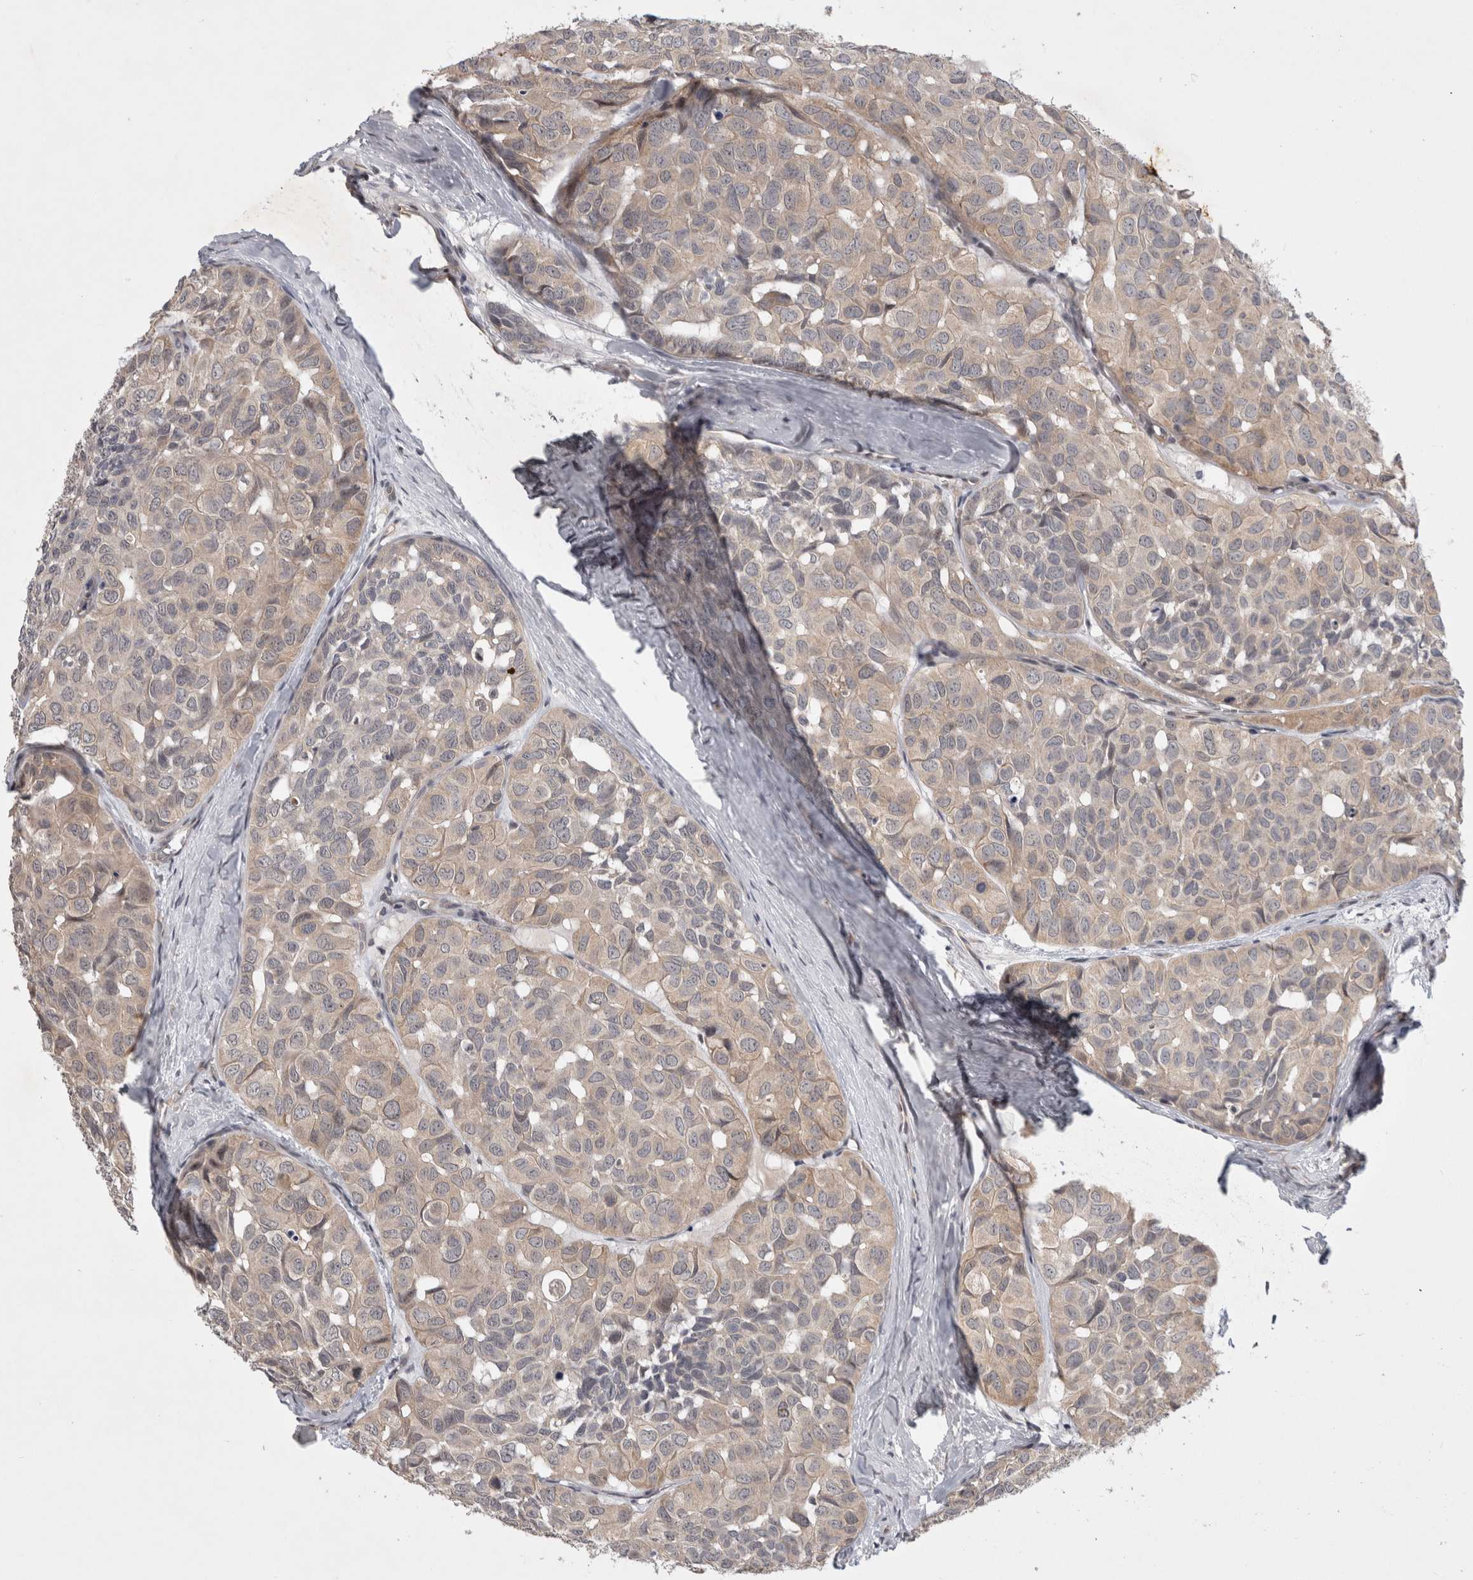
{"staining": {"intensity": "weak", "quantity": ">75%", "location": "cytoplasmic/membranous"}, "tissue": "head and neck cancer", "cell_type": "Tumor cells", "image_type": "cancer", "snomed": [{"axis": "morphology", "description": "Adenocarcinoma, NOS"}, {"axis": "topography", "description": "Salivary gland, NOS"}, {"axis": "topography", "description": "Head-Neck"}], "caption": "Adenocarcinoma (head and neck) stained with immunohistochemistry (IHC) shows weak cytoplasmic/membranous positivity in approximately >75% of tumor cells.", "gene": "CERS3", "patient": {"sex": "female", "age": 76}}